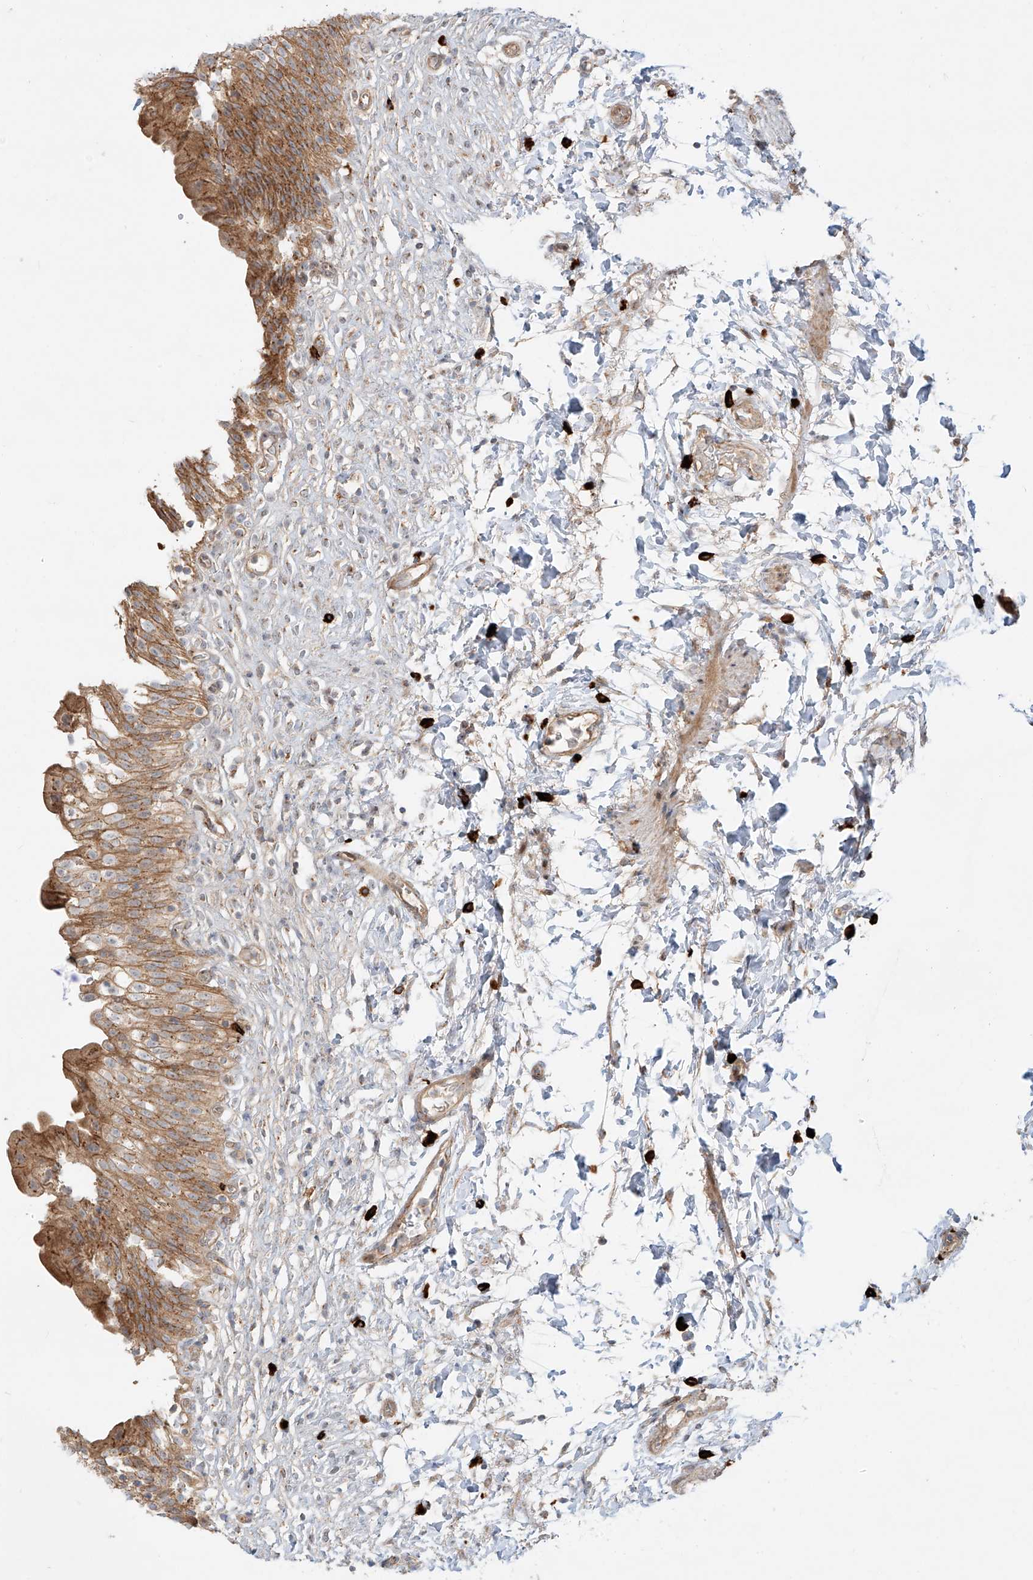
{"staining": {"intensity": "moderate", "quantity": ">75%", "location": "cytoplasmic/membranous"}, "tissue": "urinary bladder", "cell_type": "Urothelial cells", "image_type": "normal", "snomed": [{"axis": "morphology", "description": "Normal tissue, NOS"}, {"axis": "topography", "description": "Urinary bladder"}], "caption": "Benign urinary bladder shows moderate cytoplasmic/membranous positivity in approximately >75% of urothelial cells, visualized by immunohistochemistry. The protein of interest is shown in brown color, while the nuclei are stained blue.", "gene": "ZNF287", "patient": {"sex": "male", "age": 55}}